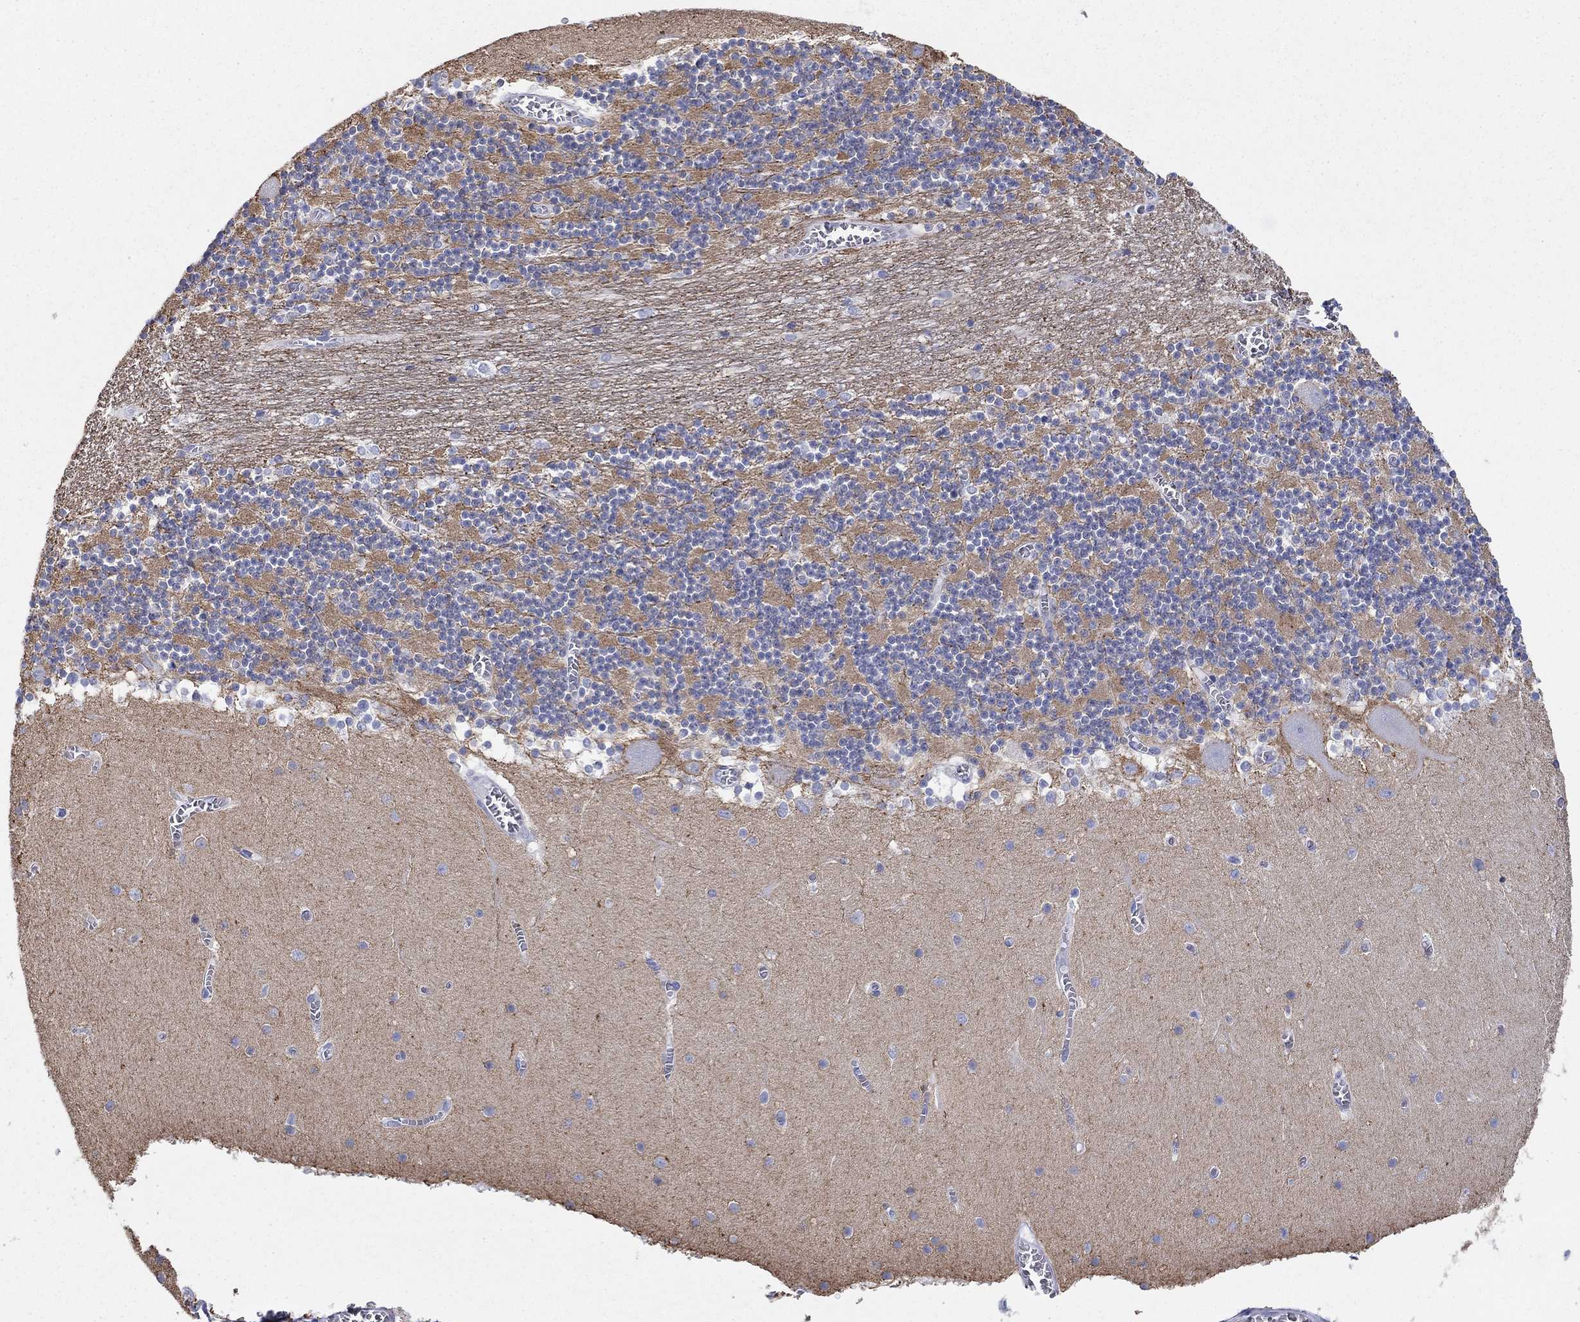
{"staining": {"intensity": "negative", "quantity": "none", "location": "none"}, "tissue": "cerebellum", "cell_type": "Cells in granular layer", "image_type": "normal", "snomed": [{"axis": "morphology", "description": "Normal tissue, NOS"}, {"axis": "topography", "description": "Cerebellum"}], "caption": "Immunohistochemical staining of unremarkable human cerebellum shows no significant staining in cells in granular layer. (DAB immunohistochemistry with hematoxylin counter stain).", "gene": "ATP1B1", "patient": {"sex": "female", "age": 28}}